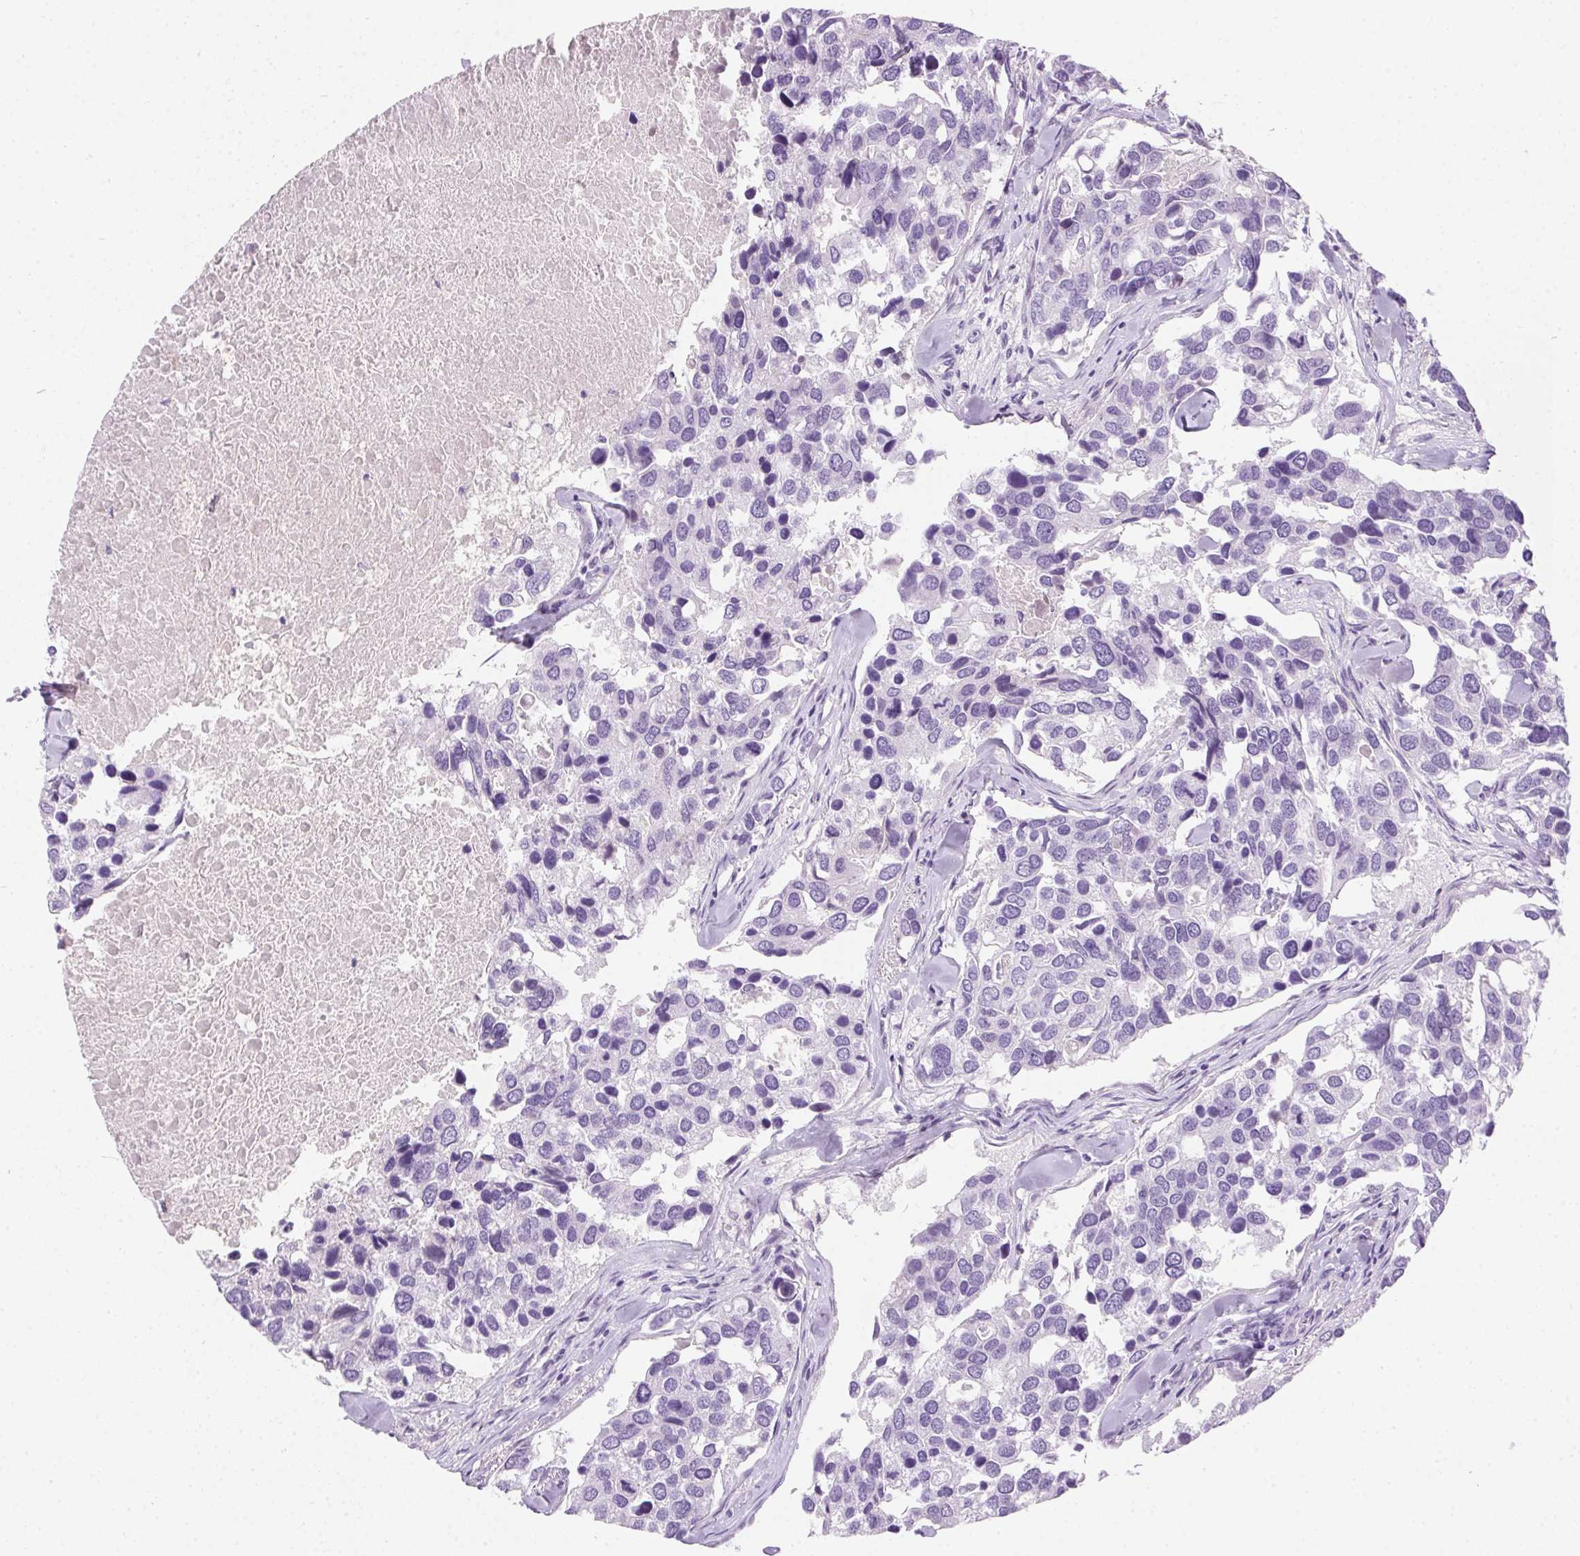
{"staining": {"intensity": "negative", "quantity": "none", "location": "none"}, "tissue": "breast cancer", "cell_type": "Tumor cells", "image_type": "cancer", "snomed": [{"axis": "morphology", "description": "Duct carcinoma"}, {"axis": "topography", "description": "Breast"}], "caption": "This is a micrograph of IHC staining of breast cancer, which shows no positivity in tumor cells.", "gene": "SSTR4", "patient": {"sex": "female", "age": 83}}